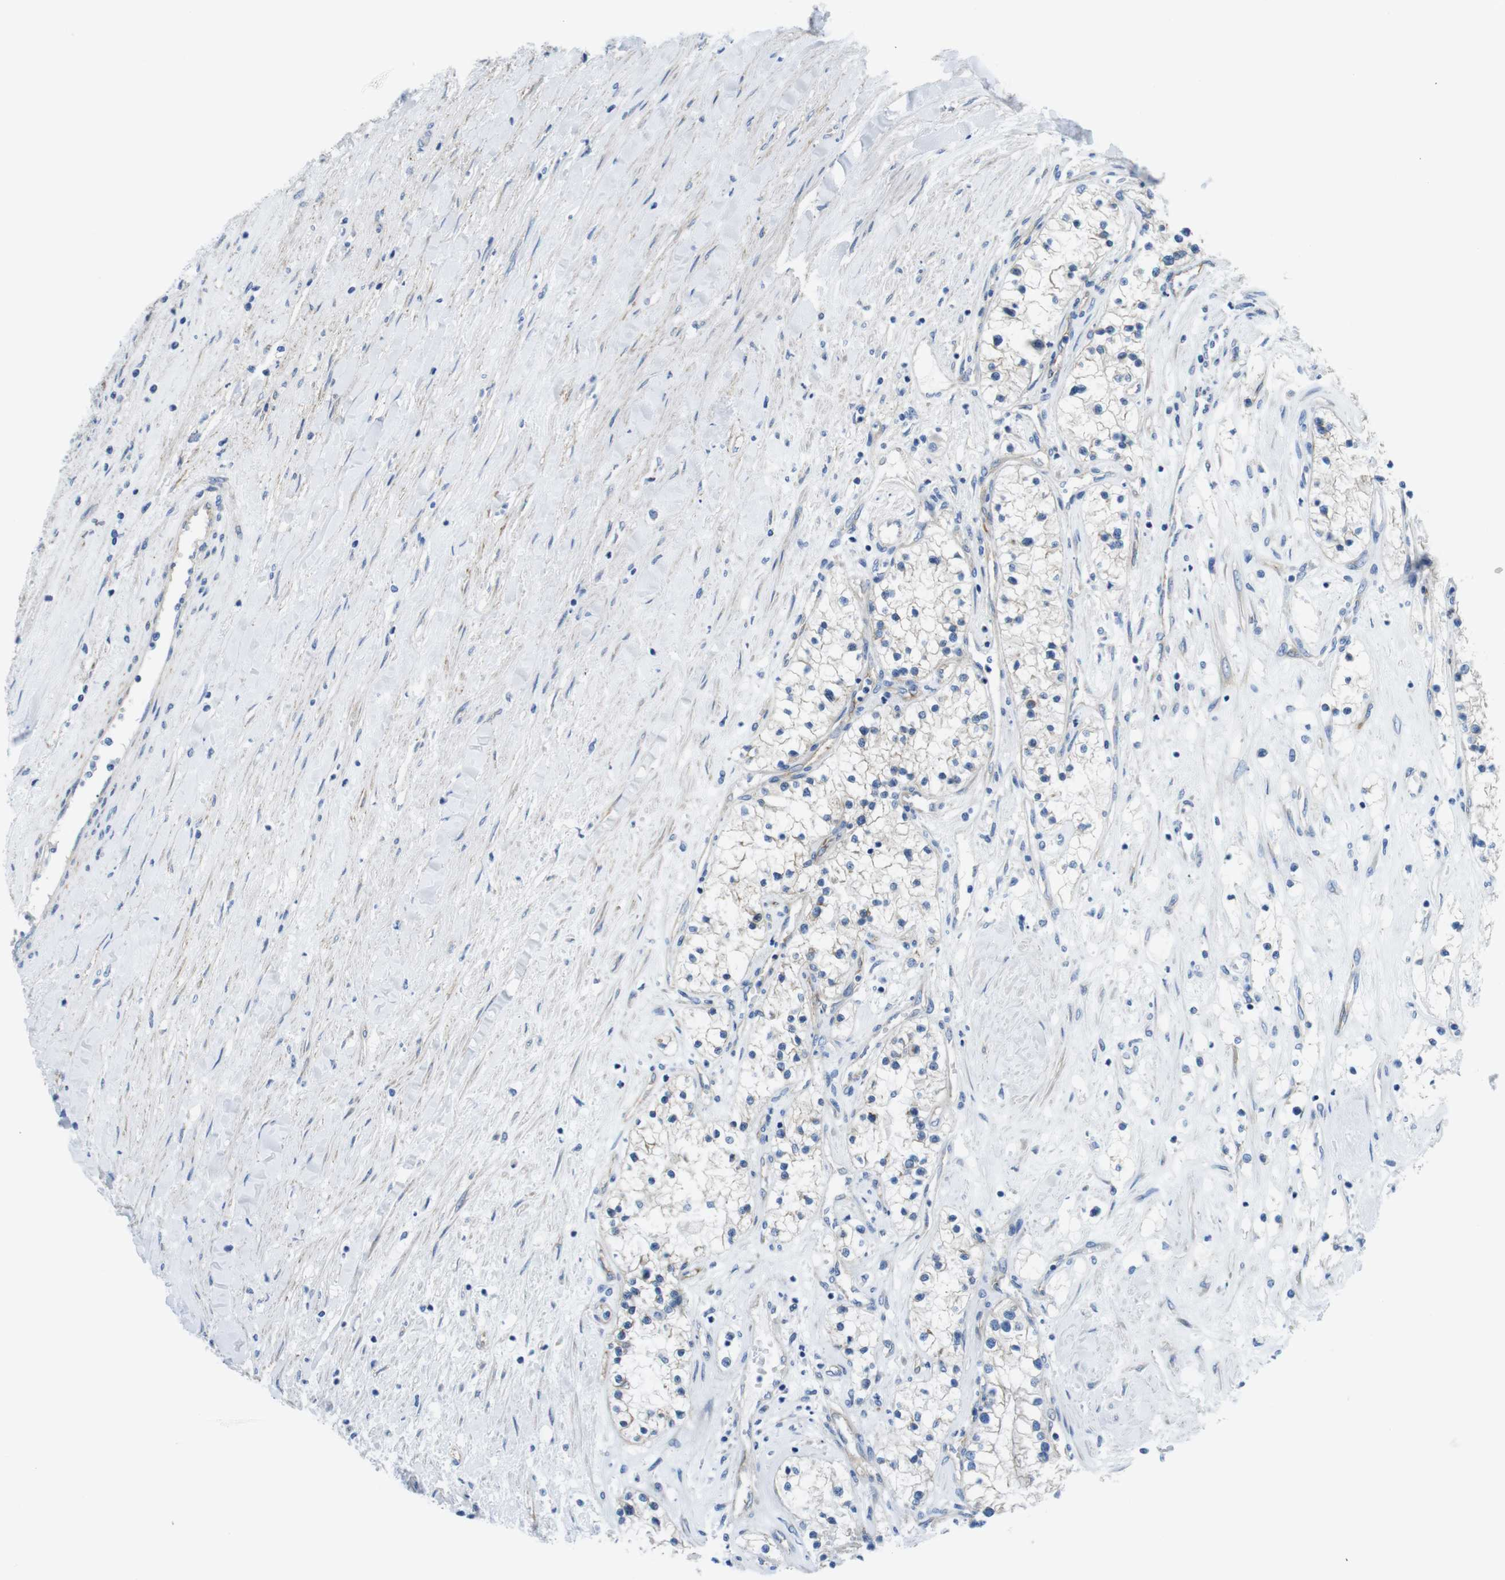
{"staining": {"intensity": "negative", "quantity": "none", "location": "none"}, "tissue": "renal cancer", "cell_type": "Tumor cells", "image_type": "cancer", "snomed": [{"axis": "morphology", "description": "Adenocarcinoma, NOS"}, {"axis": "topography", "description": "Kidney"}], "caption": "DAB immunohistochemical staining of renal cancer exhibits no significant expression in tumor cells. (Stains: DAB (3,3'-diaminobenzidine) IHC with hematoxylin counter stain, Microscopy: brightfield microscopy at high magnification).", "gene": "CDH8", "patient": {"sex": "male", "age": 68}}